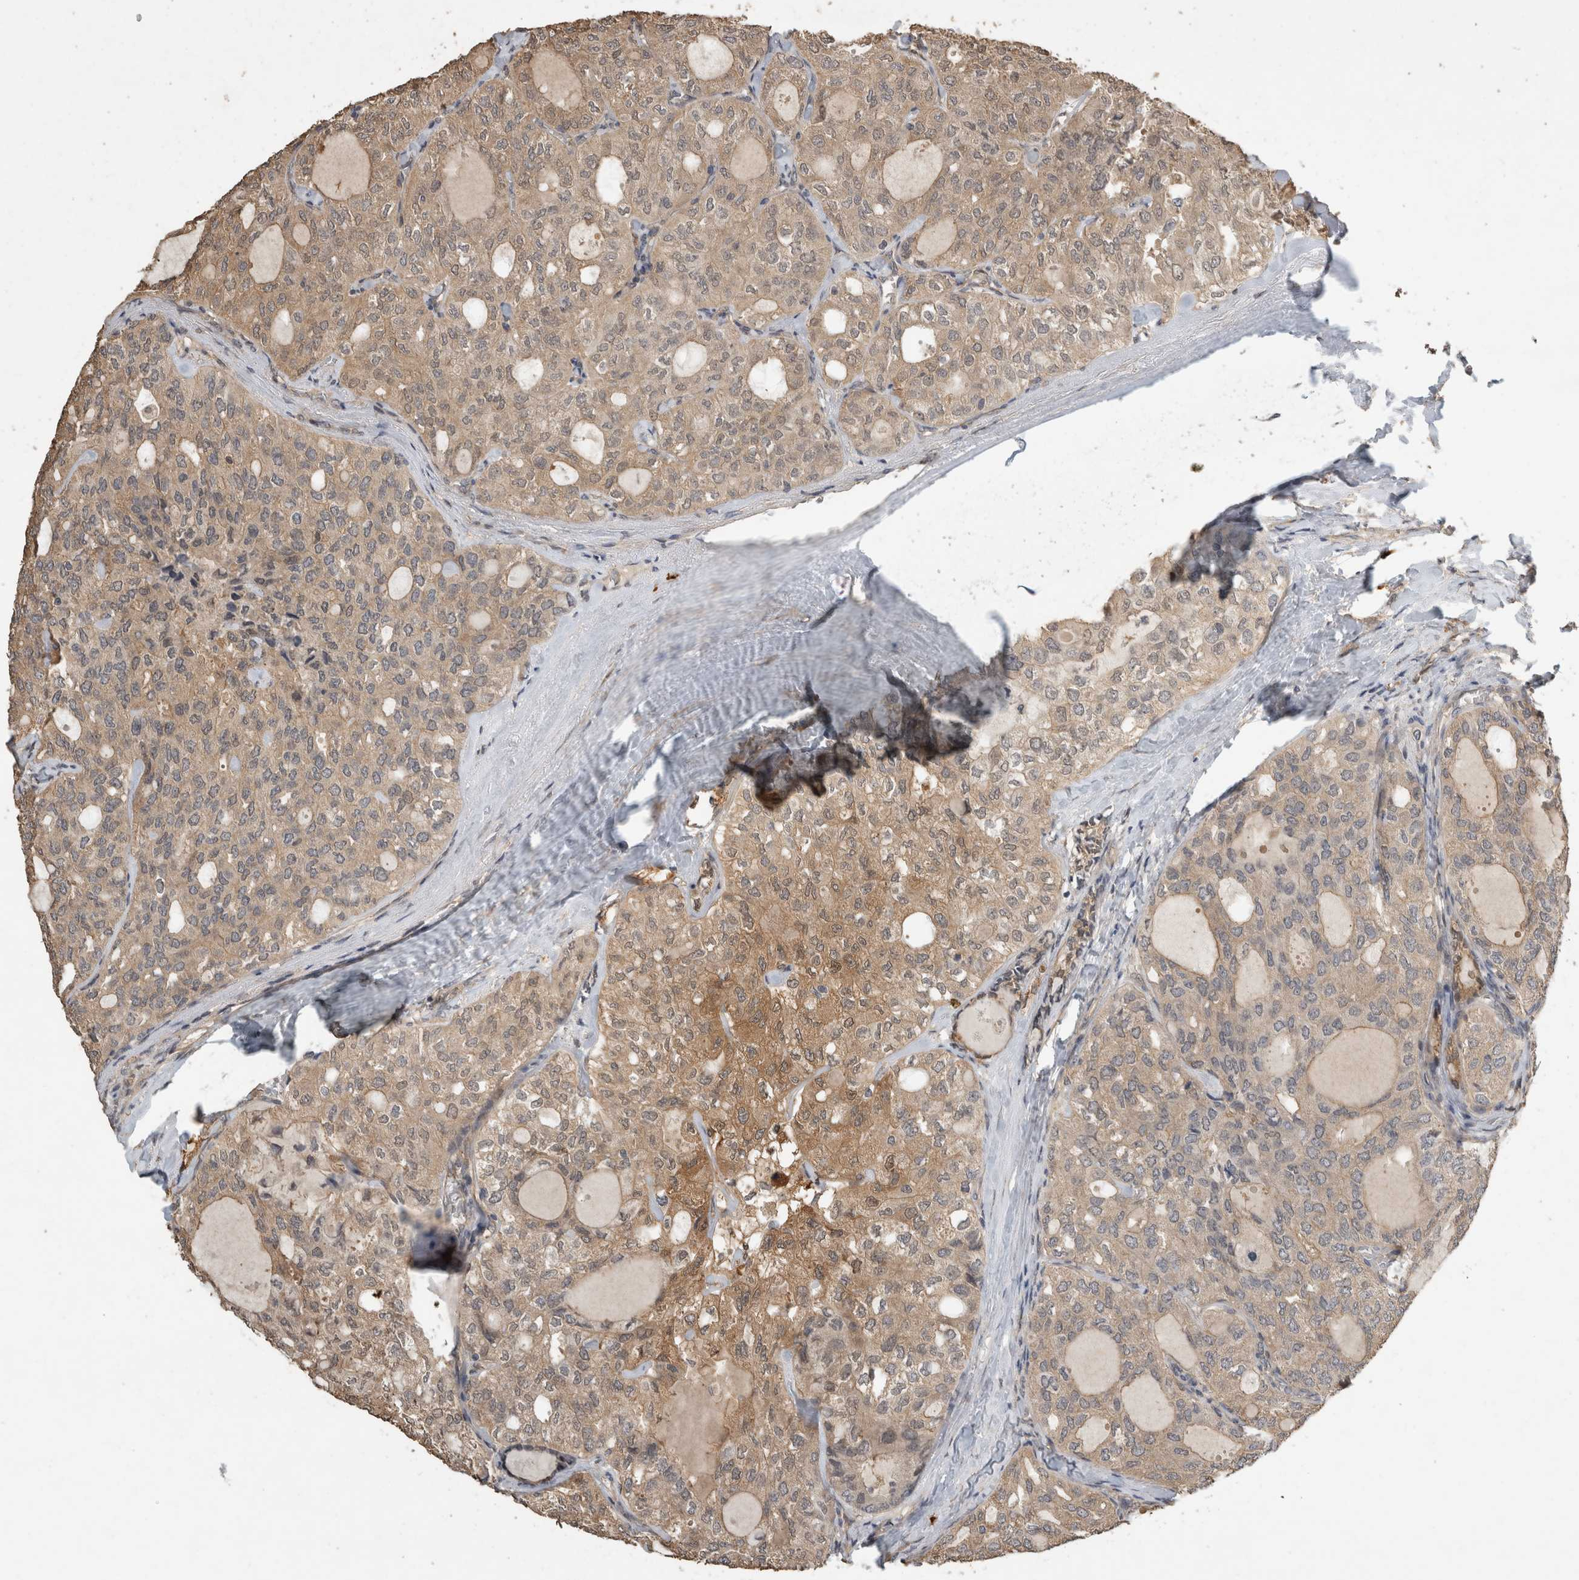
{"staining": {"intensity": "weak", "quantity": "25%-75%", "location": "cytoplasmic/membranous"}, "tissue": "thyroid cancer", "cell_type": "Tumor cells", "image_type": "cancer", "snomed": [{"axis": "morphology", "description": "Follicular adenoma carcinoma, NOS"}, {"axis": "topography", "description": "Thyroid gland"}], "caption": "IHC image of neoplastic tissue: follicular adenoma carcinoma (thyroid) stained using immunohistochemistry (IHC) demonstrates low levels of weak protein expression localized specifically in the cytoplasmic/membranous of tumor cells, appearing as a cytoplasmic/membranous brown color.", "gene": "RHPN1", "patient": {"sex": "male", "age": 75}}